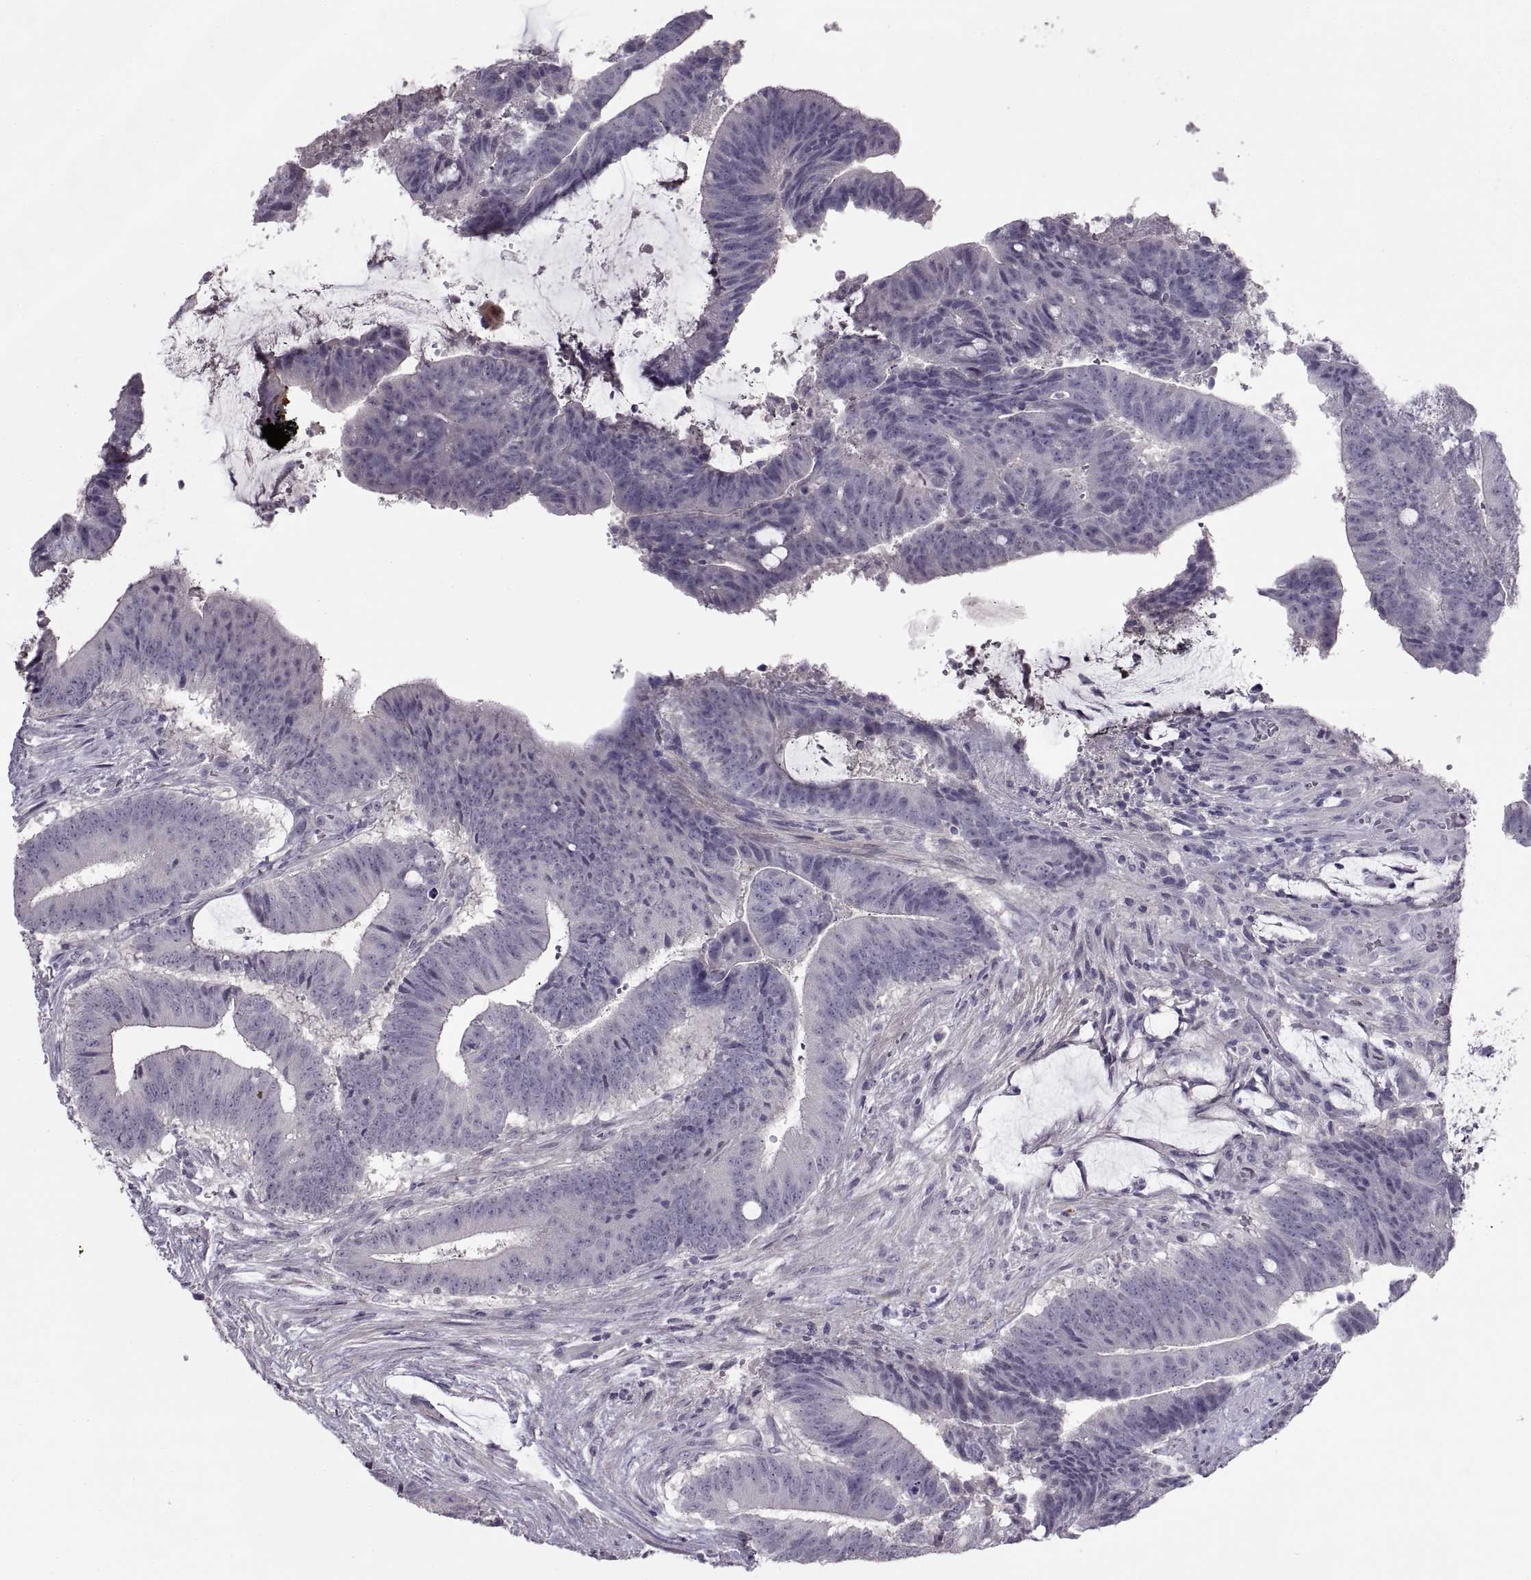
{"staining": {"intensity": "negative", "quantity": "none", "location": "none"}, "tissue": "colorectal cancer", "cell_type": "Tumor cells", "image_type": "cancer", "snomed": [{"axis": "morphology", "description": "Adenocarcinoma, NOS"}, {"axis": "topography", "description": "Colon"}], "caption": "Immunohistochemistry image of neoplastic tissue: human colorectal adenocarcinoma stained with DAB exhibits no significant protein positivity in tumor cells. (DAB IHC visualized using brightfield microscopy, high magnification).", "gene": "BSPH1", "patient": {"sex": "female", "age": 43}}